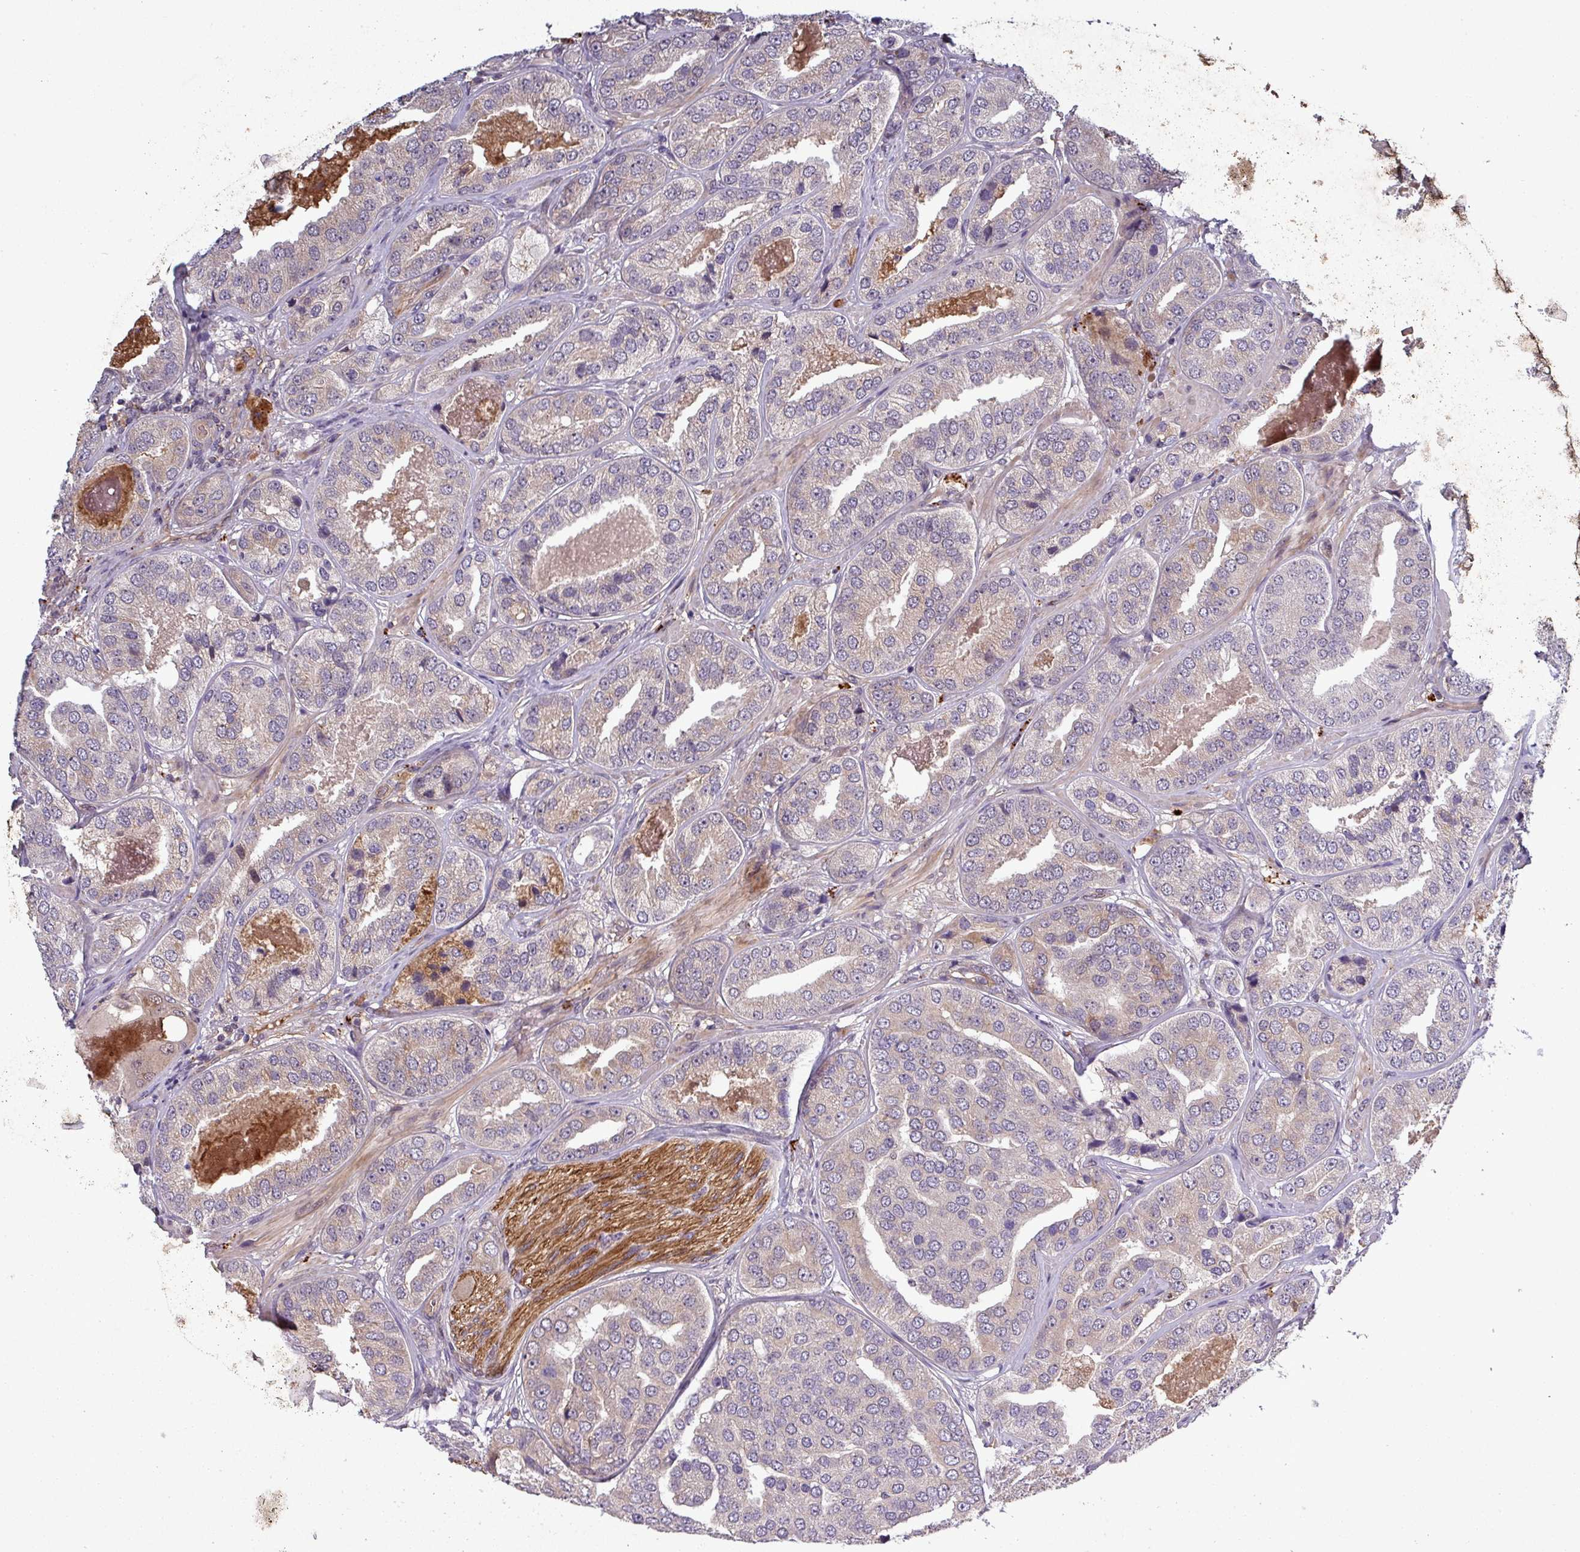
{"staining": {"intensity": "weak", "quantity": "<25%", "location": "cytoplasmic/membranous"}, "tissue": "prostate cancer", "cell_type": "Tumor cells", "image_type": "cancer", "snomed": [{"axis": "morphology", "description": "Adenocarcinoma, High grade"}, {"axis": "topography", "description": "Prostate"}], "caption": "High magnification brightfield microscopy of prostate cancer stained with DAB (brown) and counterstained with hematoxylin (blue): tumor cells show no significant staining.", "gene": "PUS1", "patient": {"sex": "male", "age": 63}}